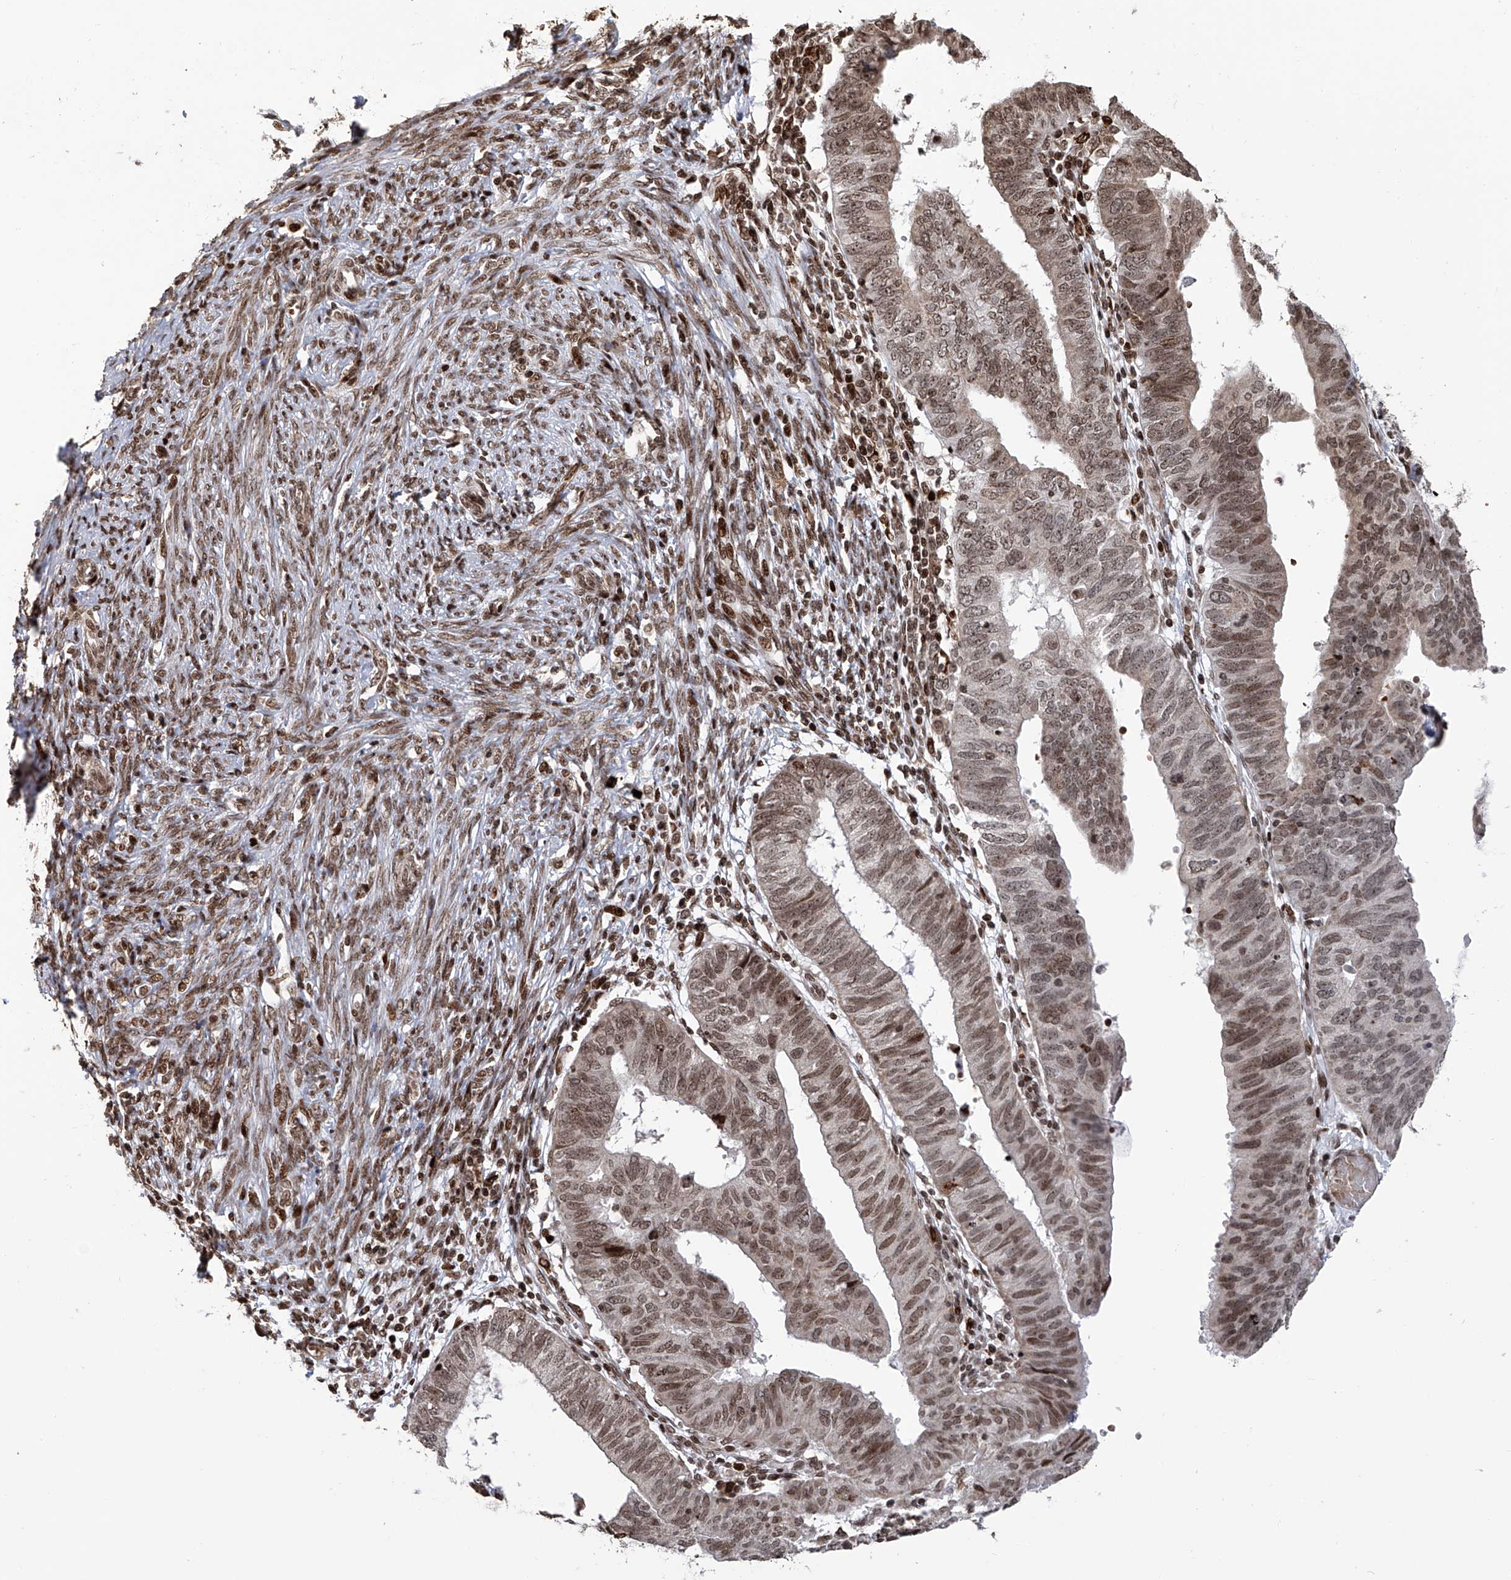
{"staining": {"intensity": "moderate", "quantity": ">75%", "location": "nuclear"}, "tissue": "endometrial cancer", "cell_type": "Tumor cells", "image_type": "cancer", "snomed": [{"axis": "morphology", "description": "Adenocarcinoma, NOS"}, {"axis": "topography", "description": "Uterus"}], "caption": "Endometrial cancer (adenocarcinoma) stained with immunohistochemistry (IHC) reveals moderate nuclear expression in approximately >75% of tumor cells.", "gene": "PAK1IP1", "patient": {"sex": "female", "age": 77}}